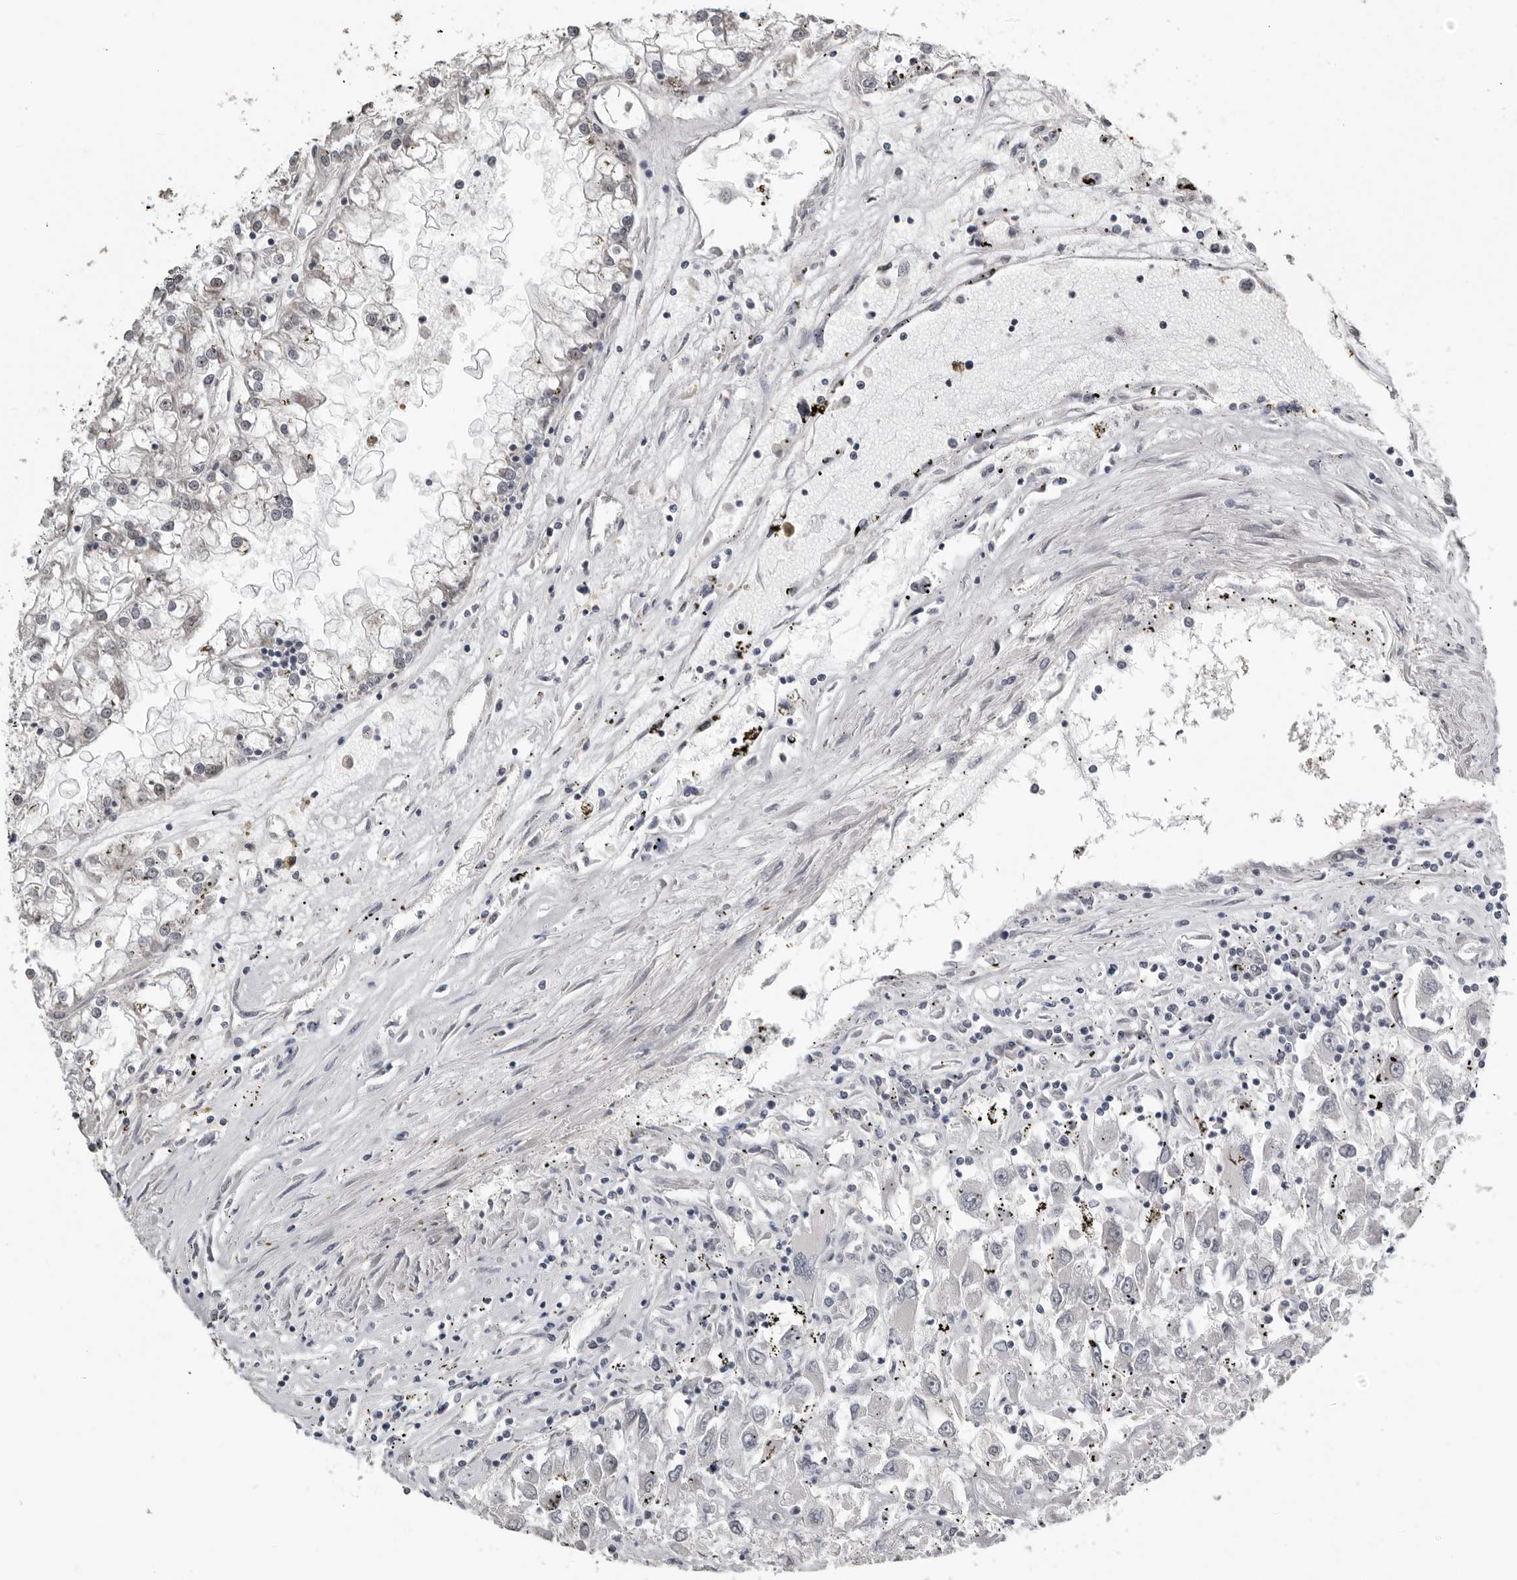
{"staining": {"intensity": "negative", "quantity": "none", "location": "none"}, "tissue": "renal cancer", "cell_type": "Tumor cells", "image_type": "cancer", "snomed": [{"axis": "morphology", "description": "Adenocarcinoma, NOS"}, {"axis": "topography", "description": "Kidney"}], "caption": "The image exhibits no staining of tumor cells in renal adenocarcinoma.", "gene": "PRRX2", "patient": {"sex": "female", "age": 52}}